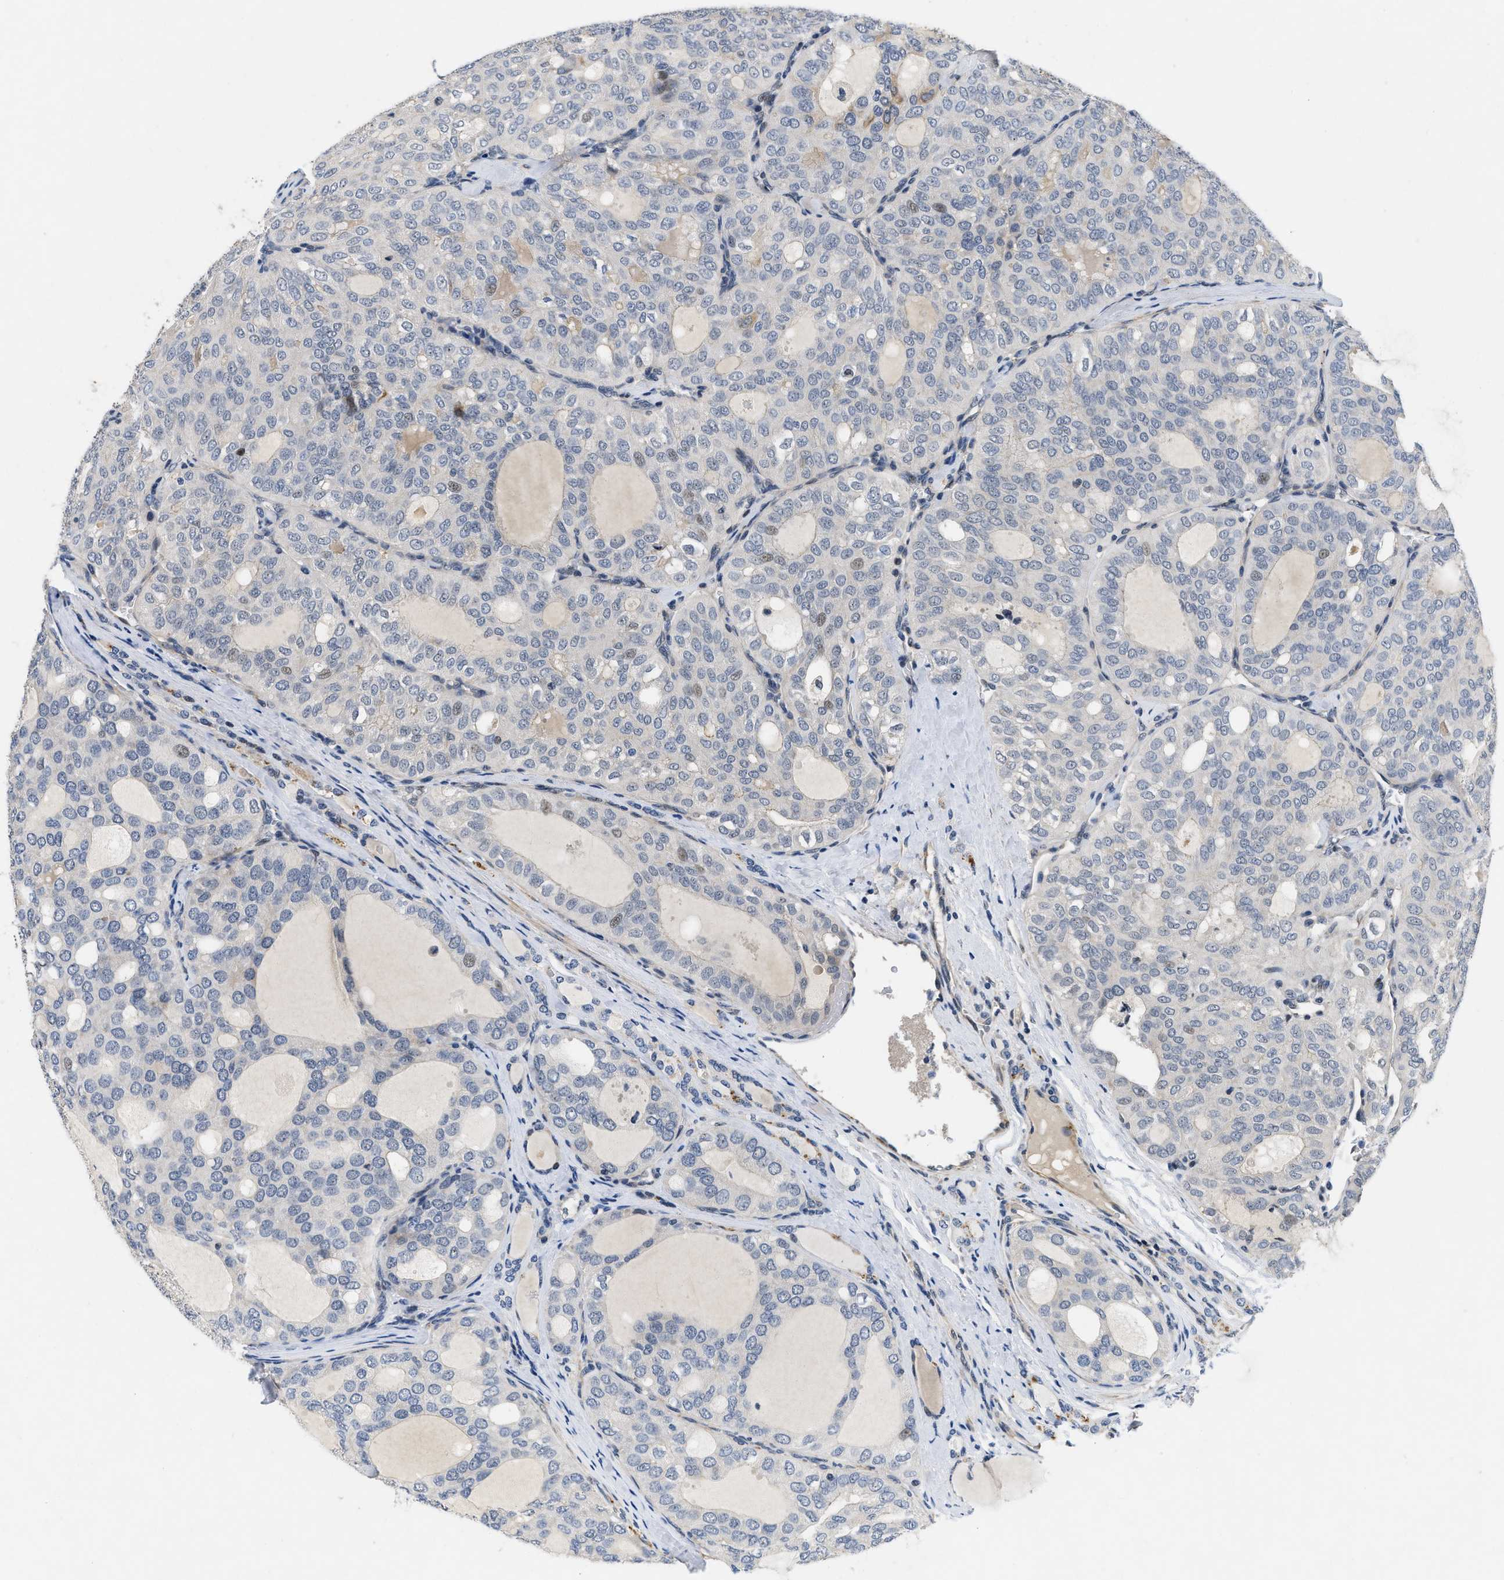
{"staining": {"intensity": "negative", "quantity": "none", "location": "none"}, "tissue": "thyroid cancer", "cell_type": "Tumor cells", "image_type": "cancer", "snomed": [{"axis": "morphology", "description": "Follicular adenoma carcinoma, NOS"}, {"axis": "topography", "description": "Thyroid gland"}], "caption": "Tumor cells are negative for protein expression in human thyroid cancer (follicular adenoma carcinoma).", "gene": "VIP", "patient": {"sex": "male", "age": 75}}